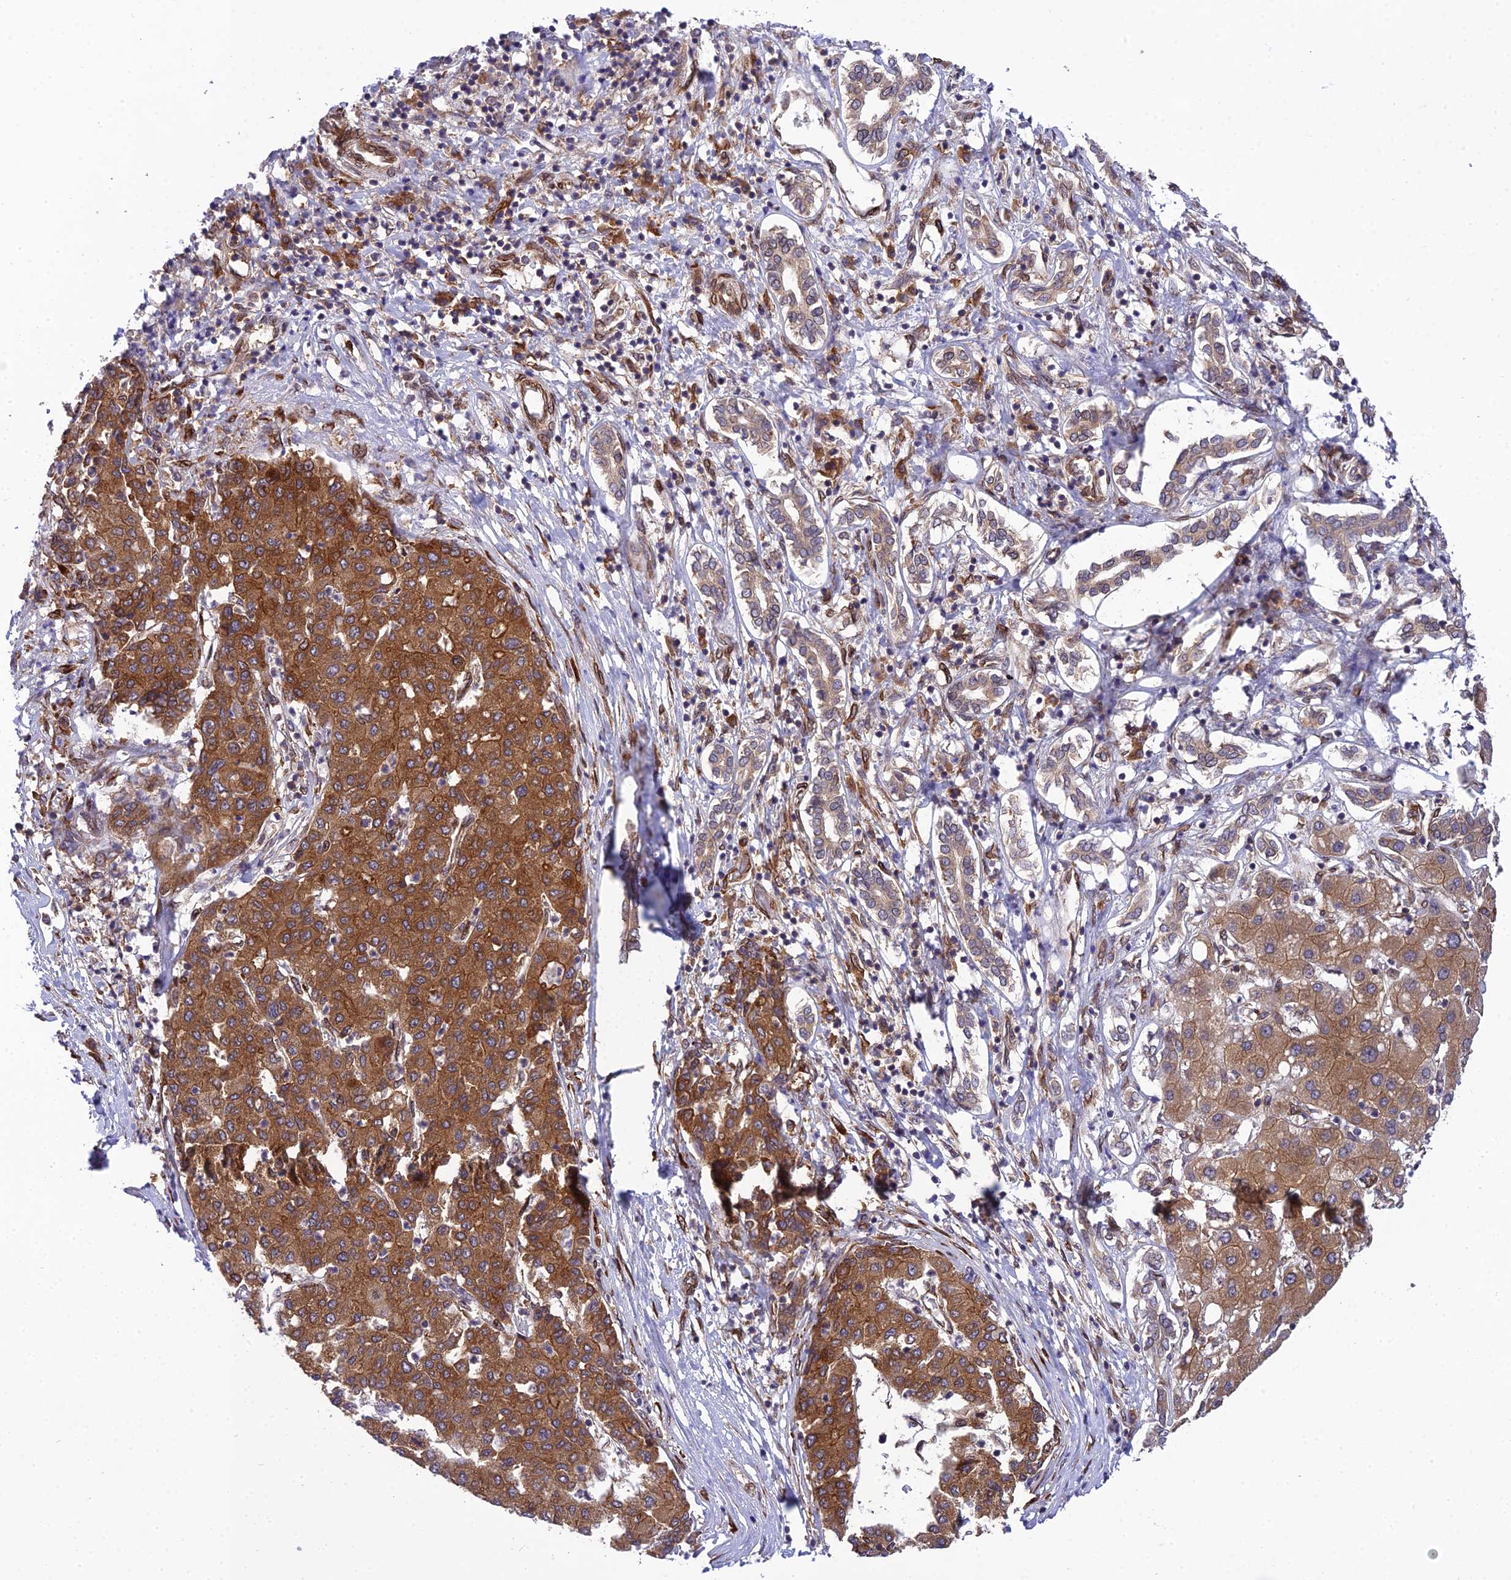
{"staining": {"intensity": "strong", "quantity": ">75%", "location": "cytoplasmic/membranous"}, "tissue": "liver cancer", "cell_type": "Tumor cells", "image_type": "cancer", "snomed": [{"axis": "morphology", "description": "Carcinoma, Hepatocellular, NOS"}, {"axis": "topography", "description": "Liver"}], "caption": "A photomicrograph of hepatocellular carcinoma (liver) stained for a protein demonstrates strong cytoplasmic/membranous brown staining in tumor cells. (Brightfield microscopy of DAB IHC at high magnification).", "gene": "DHCR7", "patient": {"sex": "male", "age": 65}}